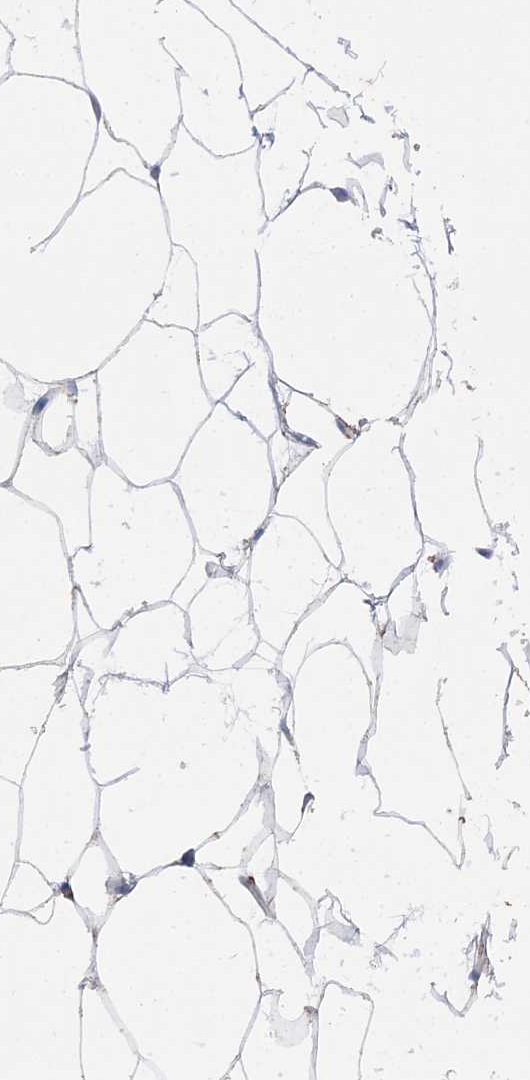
{"staining": {"intensity": "weak", "quantity": "25%-75%", "location": "cytoplasmic/membranous"}, "tissue": "adipose tissue", "cell_type": "Adipocytes", "image_type": "normal", "snomed": [{"axis": "morphology", "description": "Normal tissue, NOS"}, {"axis": "topography", "description": "Breast"}, {"axis": "topography", "description": "Adipose tissue"}], "caption": "Immunohistochemistry (IHC) (DAB (3,3'-diaminobenzidine)) staining of benign adipose tissue reveals weak cytoplasmic/membranous protein expression in approximately 25%-75% of adipocytes. (Stains: DAB (3,3'-diaminobenzidine) in brown, nuclei in blue, Microscopy: brightfield microscopy at high magnification).", "gene": "IFT80", "patient": {"sex": "female", "age": 25}}